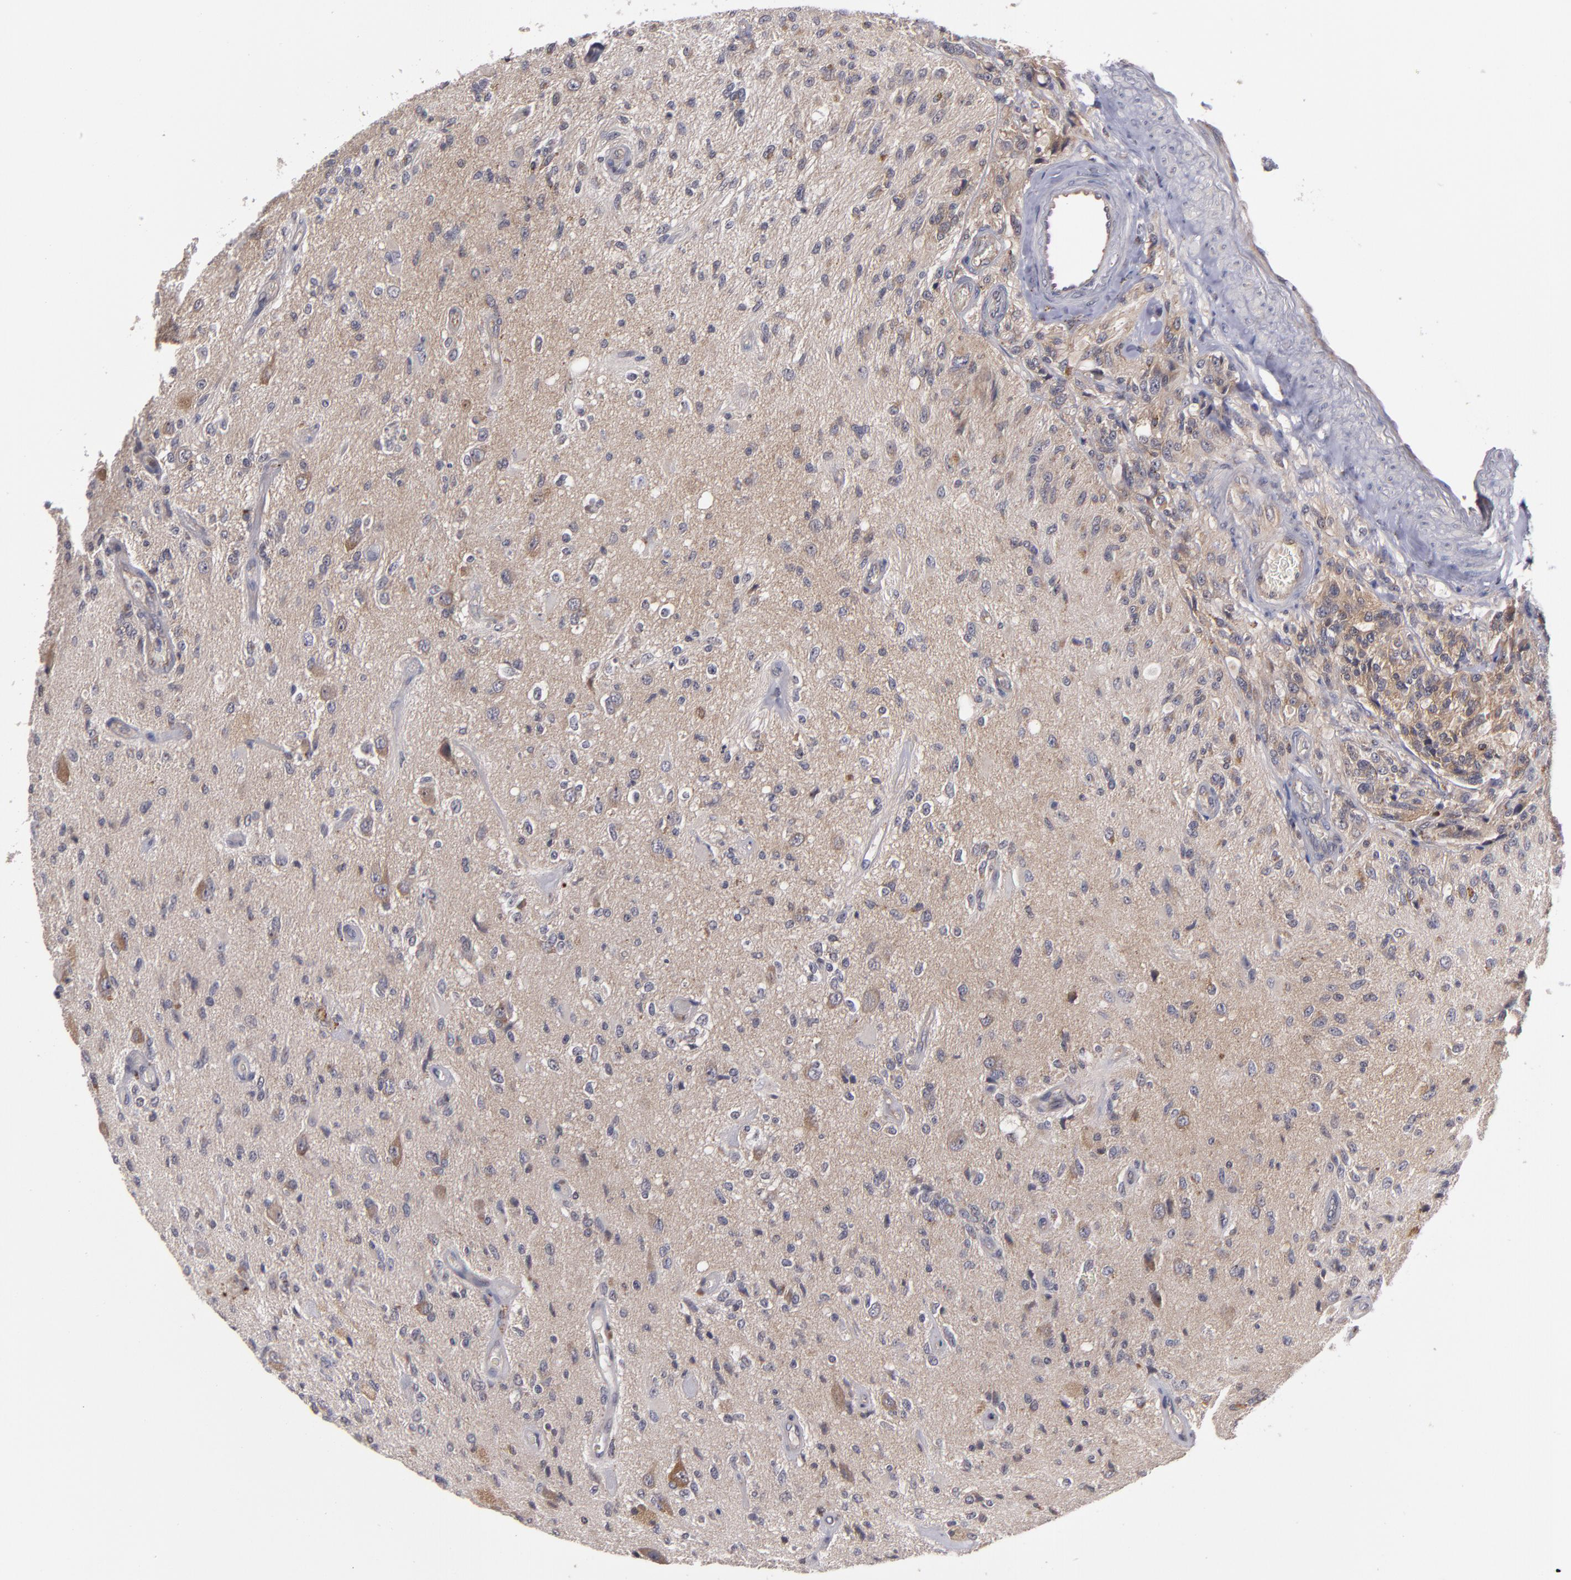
{"staining": {"intensity": "moderate", "quantity": ">75%", "location": "cytoplasmic/membranous"}, "tissue": "glioma", "cell_type": "Tumor cells", "image_type": "cancer", "snomed": [{"axis": "morphology", "description": "Normal tissue, NOS"}, {"axis": "morphology", "description": "Glioma, malignant, High grade"}, {"axis": "topography", "description": "Cerebral cortex"}], "caption": "Protein expression analysis of human malignant high-grade glioma reveals moderate cytoplasmic/membranous expression in approximately >75% of tumor cells.", "gene": "CTSO", "patient": {"sex": "male", "age": 77}}